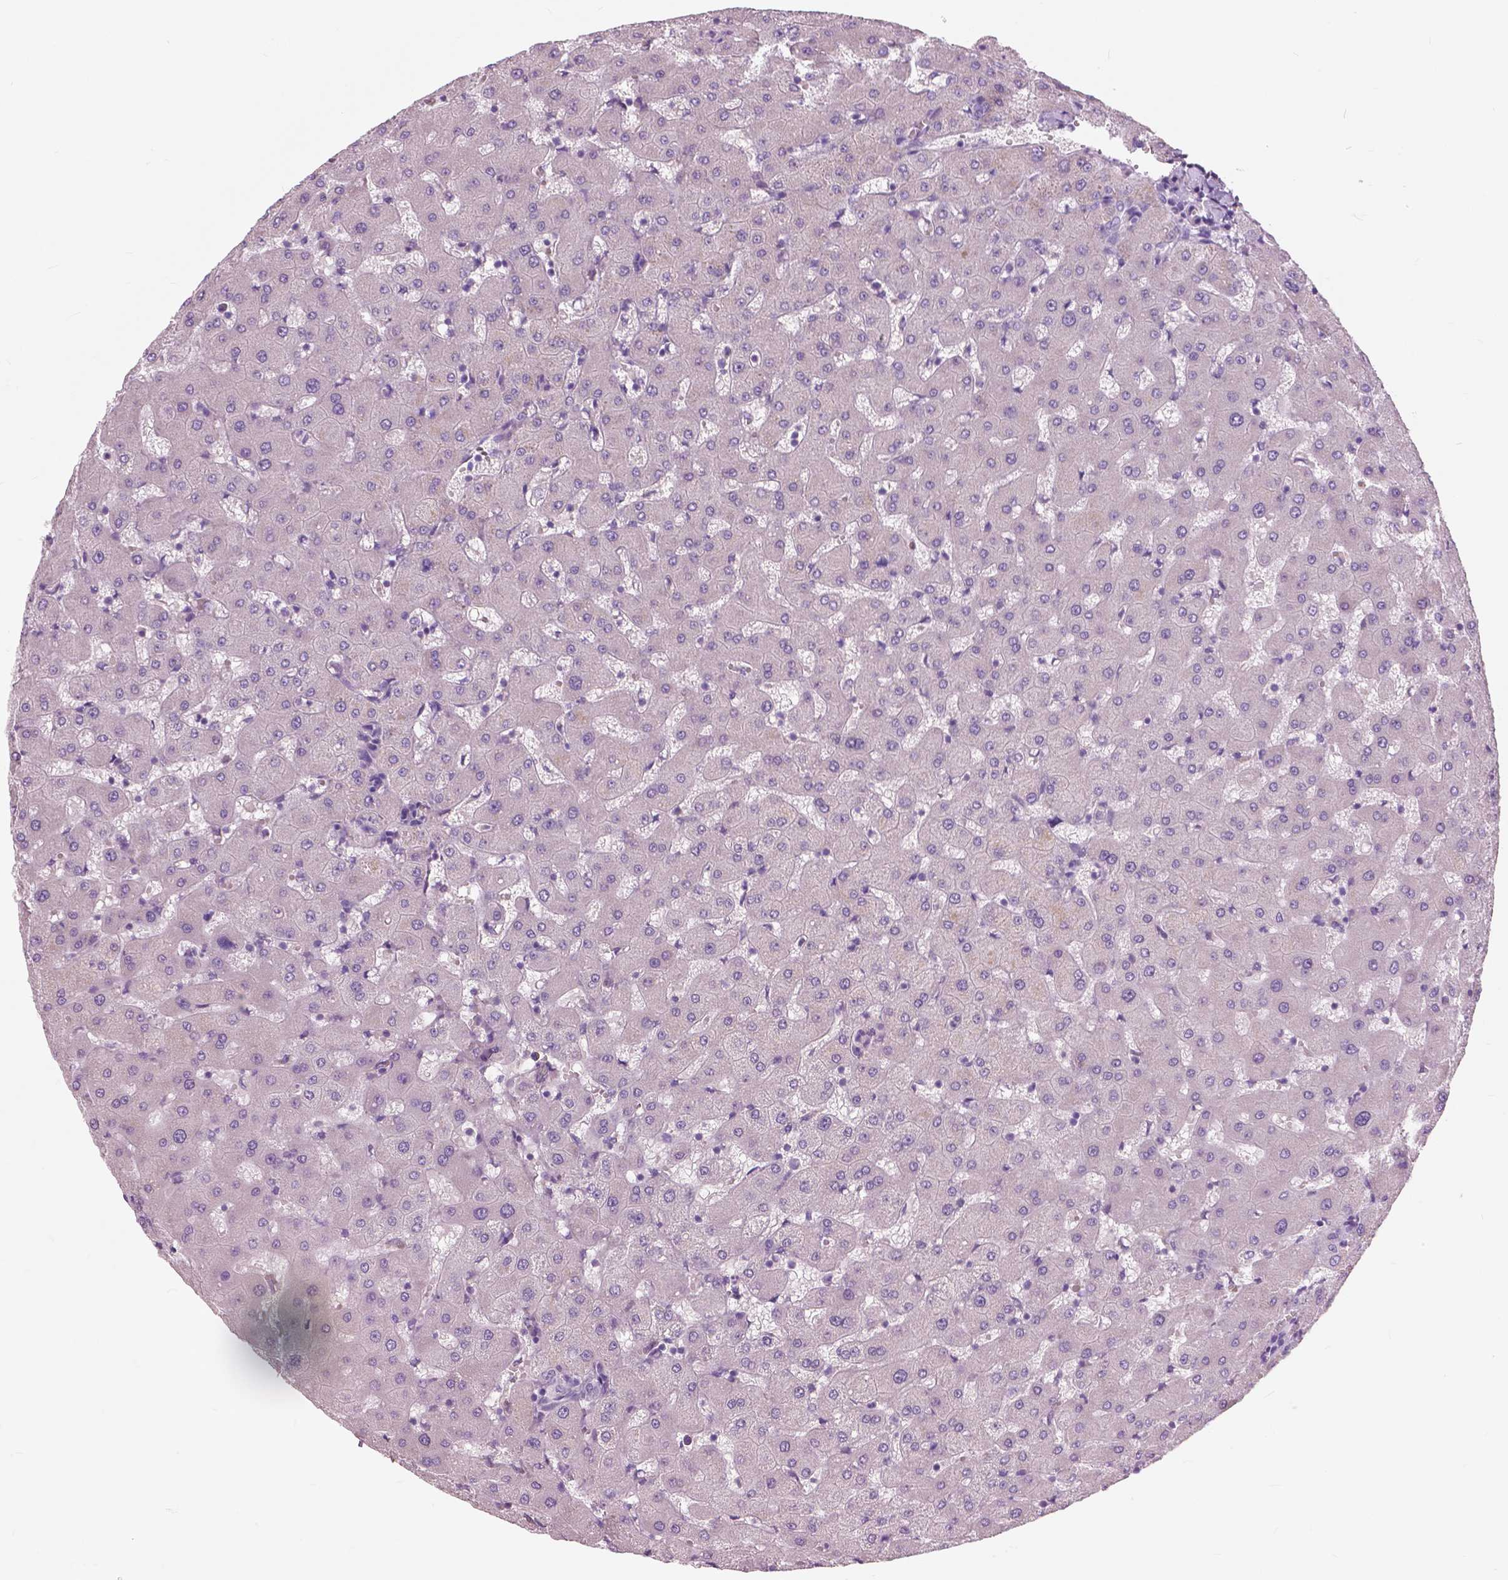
{"staining": {"intensity": "negative", "quantity": "none", "location": "none"}, "tissue": "liver", "cell_type": "Cholangiocytes", "image_type": "normal", "snomed": [{"axis": "morphology", "description": "Normal tissue, NOS"}, {"axis": "topography", "description": "Liver"}], "caption": "Protein analysis of unremarkable liver demonstrates no significant positivity in cholangiocytes.", "gene": "SERPINI1", "patient": {"sex": "female", "age": 63}}